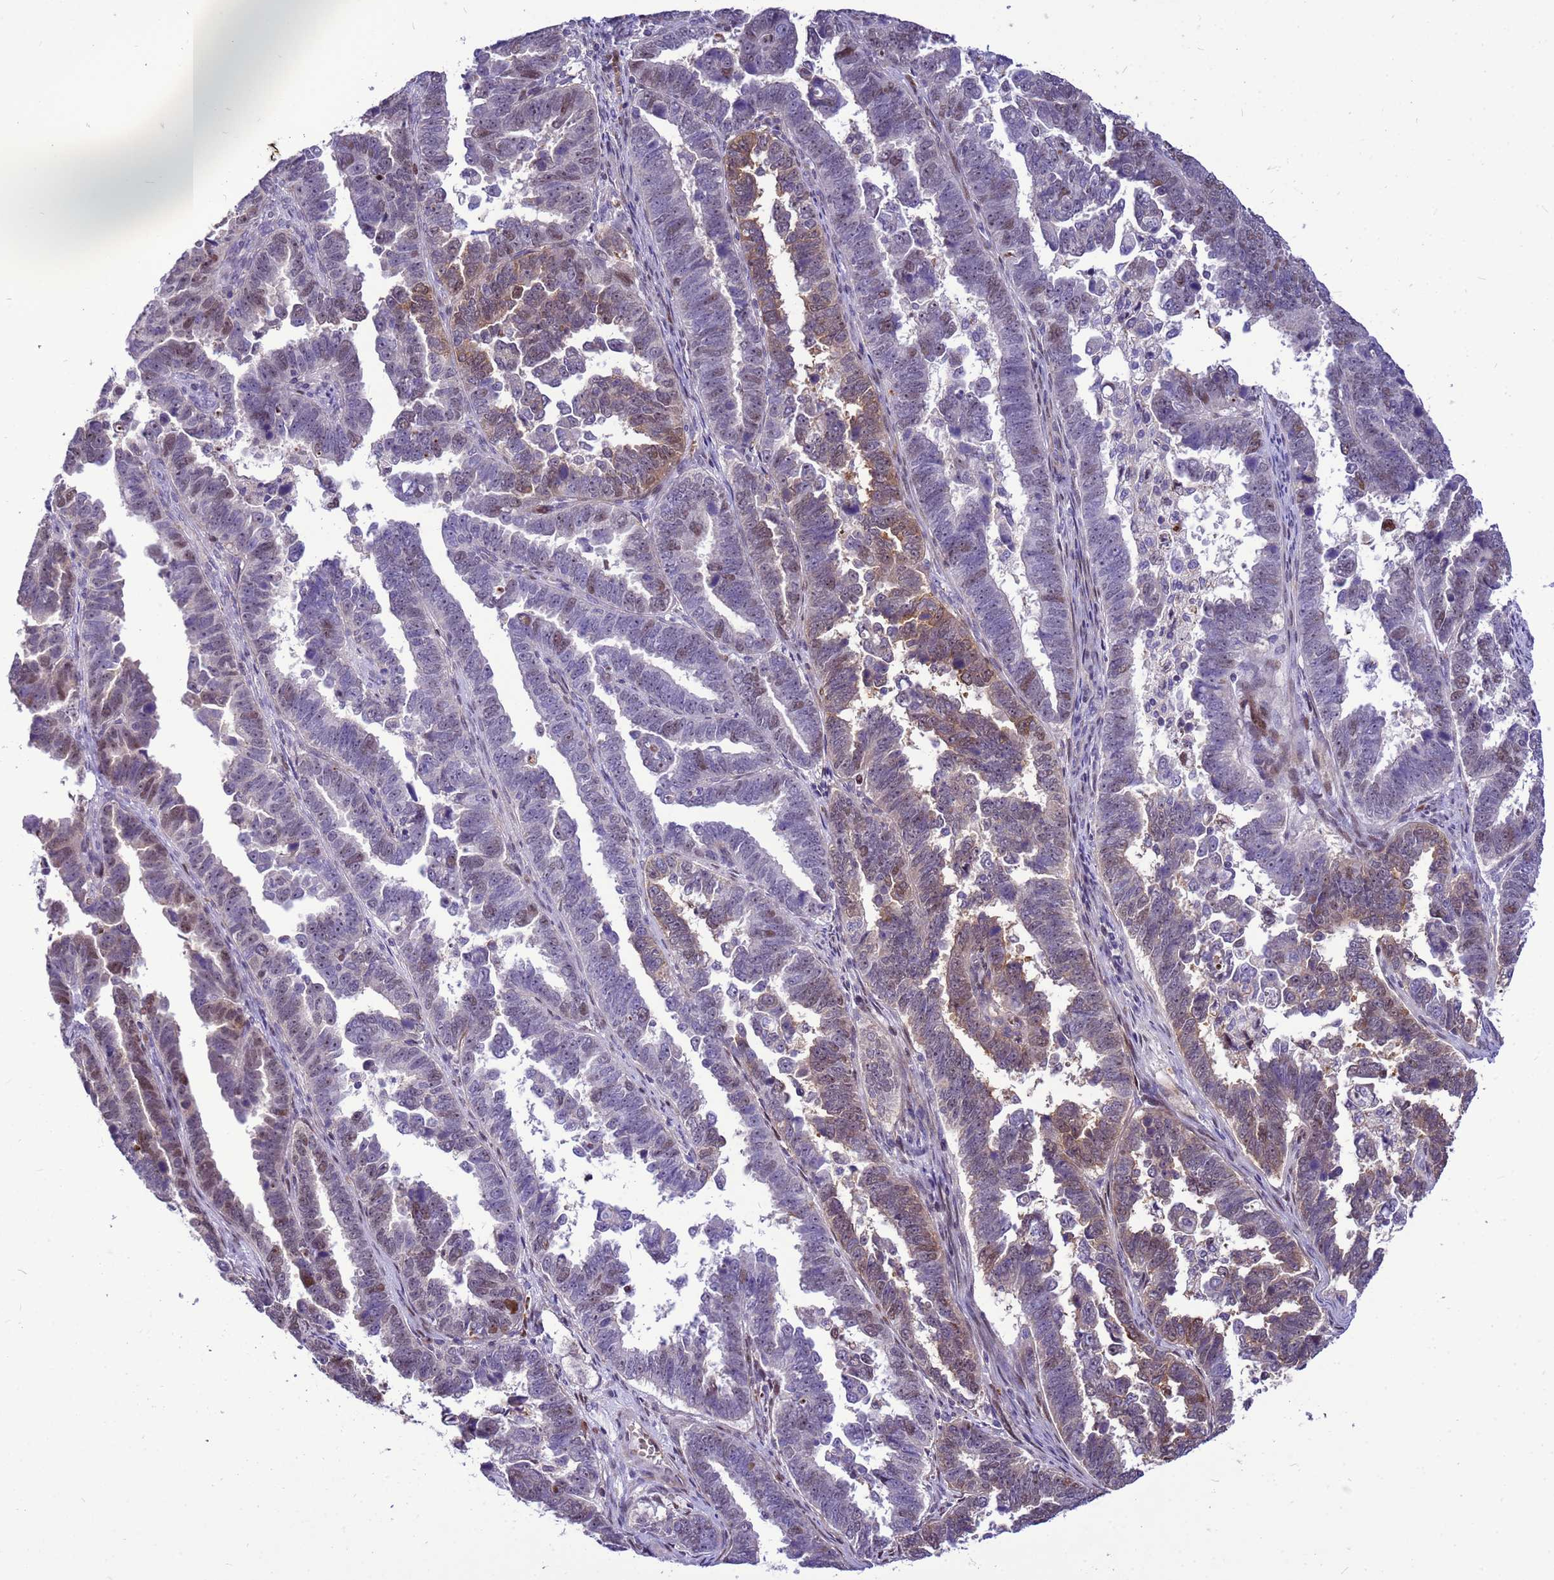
{"staining": {"intensity": "moderate", "quantity": "<25%", "location": "cytoplasmic/membranous,nuclear"}, "tissue": "endometrial cancer", "cell_type": "Tumor cells", "image_type": "cancer", "snomed": [{"axis": "morphology", "description": "Adenocarcinoma, NOS"}, {"axis": "topography", "description": "Endometrium"}], "caption": "A high-resolution histopathology image shows immunohistochemistry staining of endometrial adenocarcinoma, which displays moderate cytoplasmic/membranous and nuclear positivity in about <25% of tumor cells. The staining was performed using DAB, with brown indicating positive protein expression. Nuclei are stained blue with hematoxylin.", "gene": "ADAMTS7", "patient": {"sex": "female", "age": 75}}